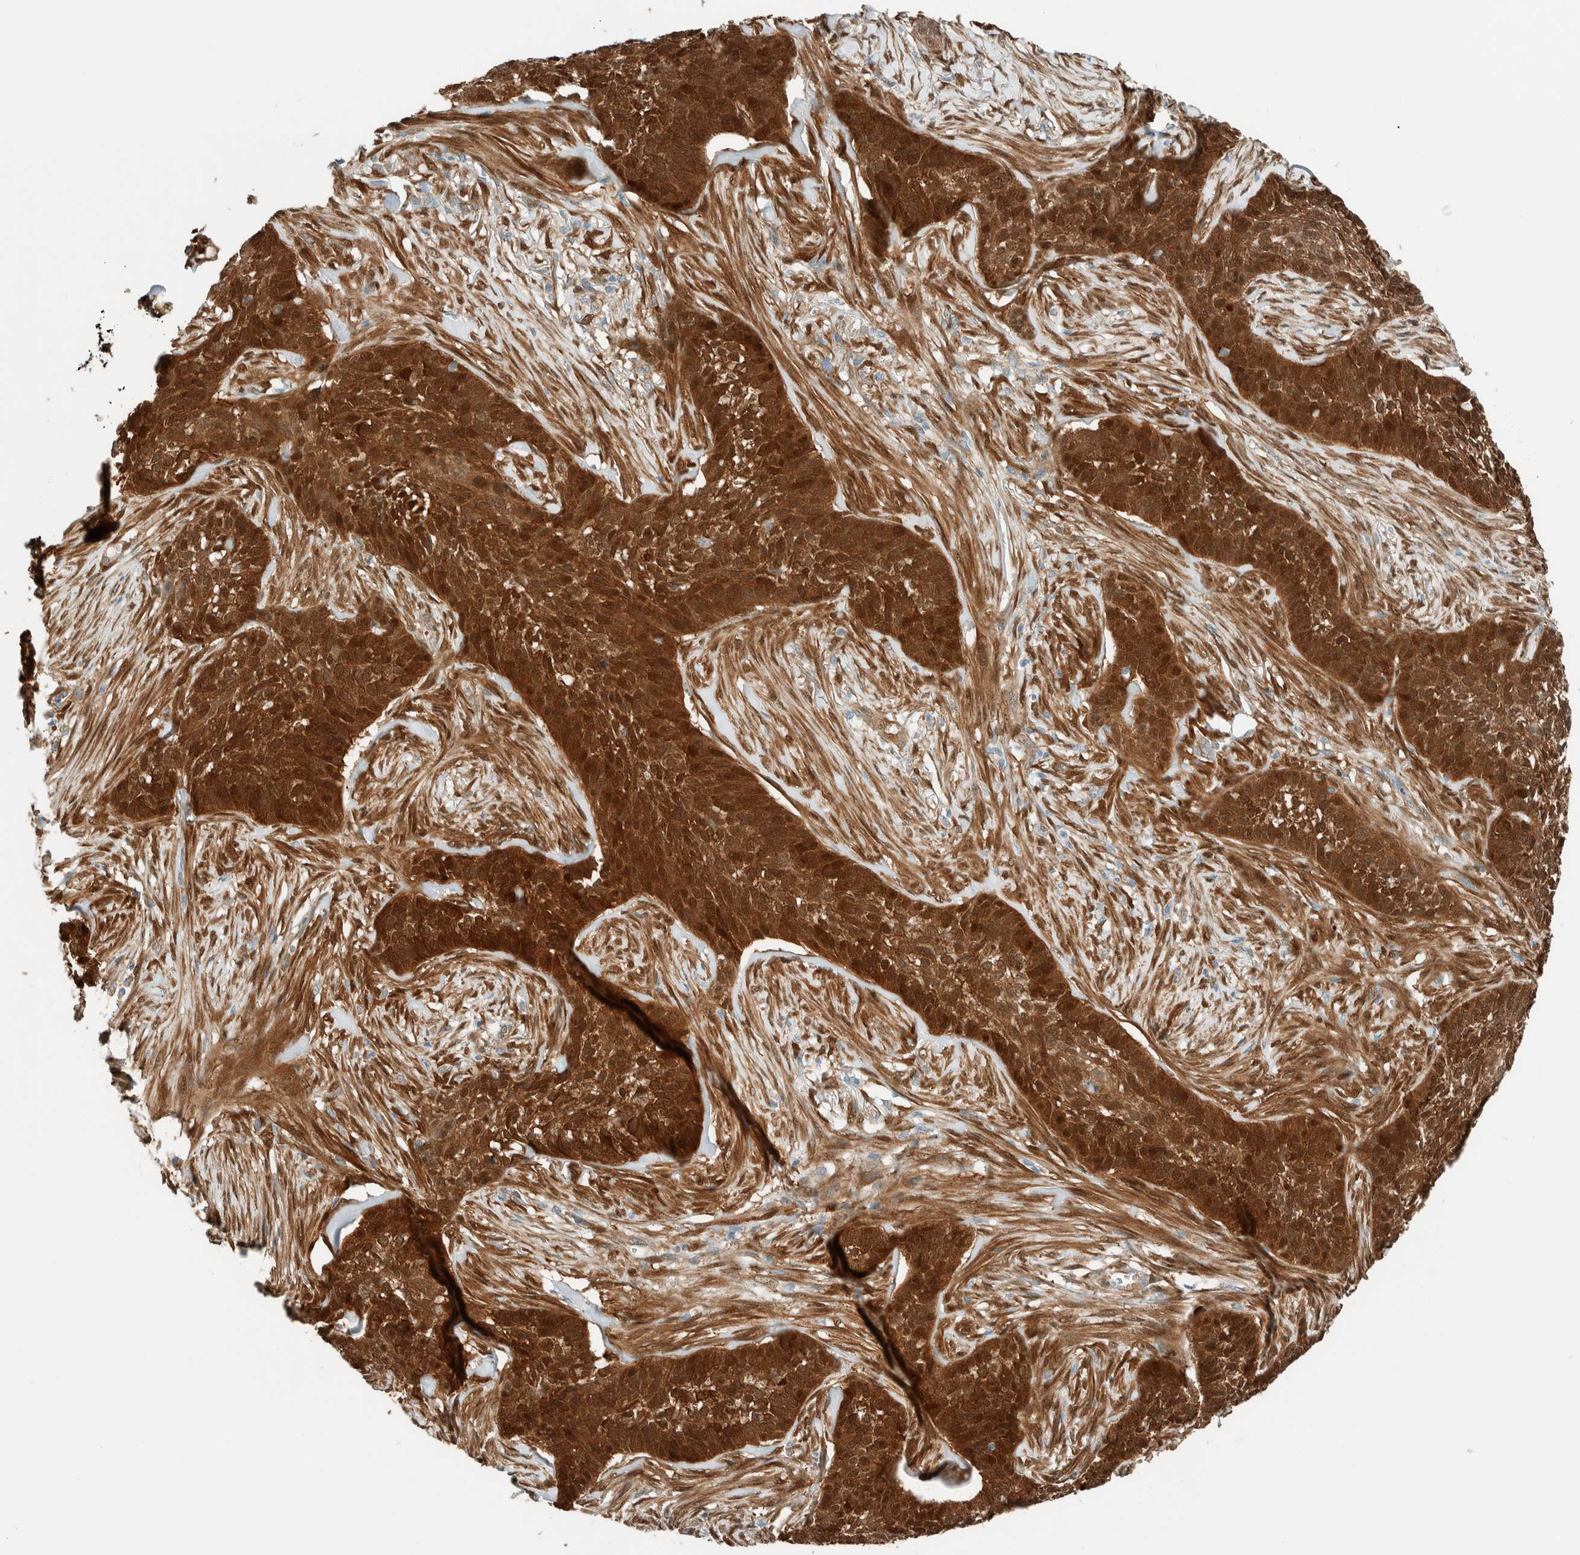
{"staining": {"intensity": "strong", "quantity": ">75%", "location": "cytoplasmic/membranous,nuclear"}, "tissue": "skin cancer", "cell_type": "Tumor cells", "image_type": "cancer", "snomed": [{"axis": "morphology", "description": "Basal cell carcinoma"}, {"axis": "topography", "description": "Skin"}], "caption": "IHC micrograph of neoplastic tissue: basal cell carcinoma (skin) stained using immunohistochemistry (IHC) demonstrates high levels of strong protein expression localized specifically in the cytoplasmic/membranous and nuclear of tumor cells, appearing as a cytoplasmic/membranous and nuclear brown color.", "gene": "NXN", "patient": {"sex": "male", "age": 85}}